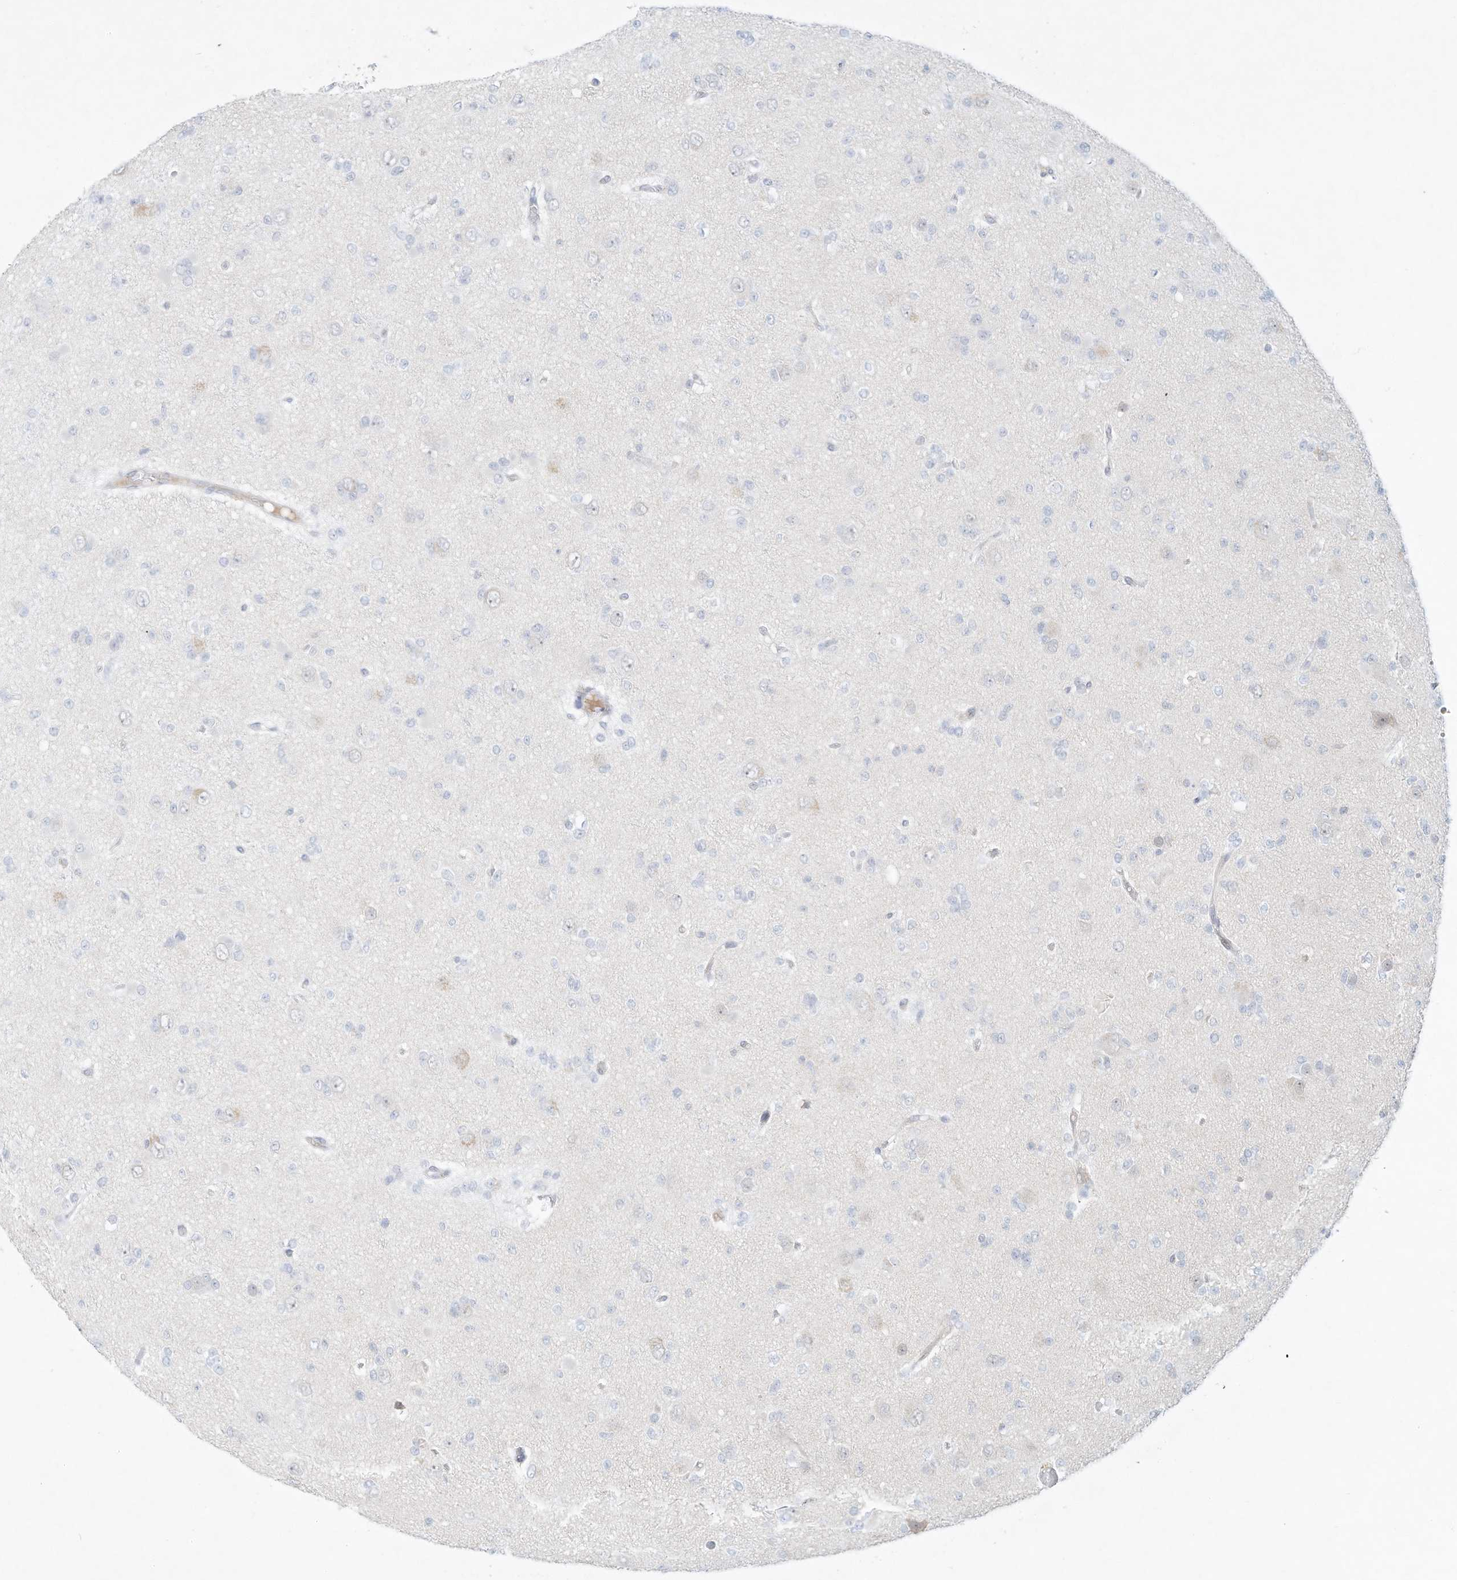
{"staining": {"intensity": "negative", "quantity": "none", "location": "none"}, "tissue": "glioma", "cell_type": "Tumor cells", "image_type": "cancer", "snomed": [{"axis": "morphology", "description": "Glioma, malignant, Low grade"}, {"axis": "topography", "description": "Brain"}], "caption": "Histopathology image shows no protein expression in tumor cells of malignant glioma (low-grade) tissue. The staining was performed using DAB (3,3'-diaminobenzidine) to visualize the protein expression in brown, while the nuclei were stained in blue with hematoxylin (Magnification: 20x).", "gene": "PAK6", "patient": {"sex": "female", "age": 22}}